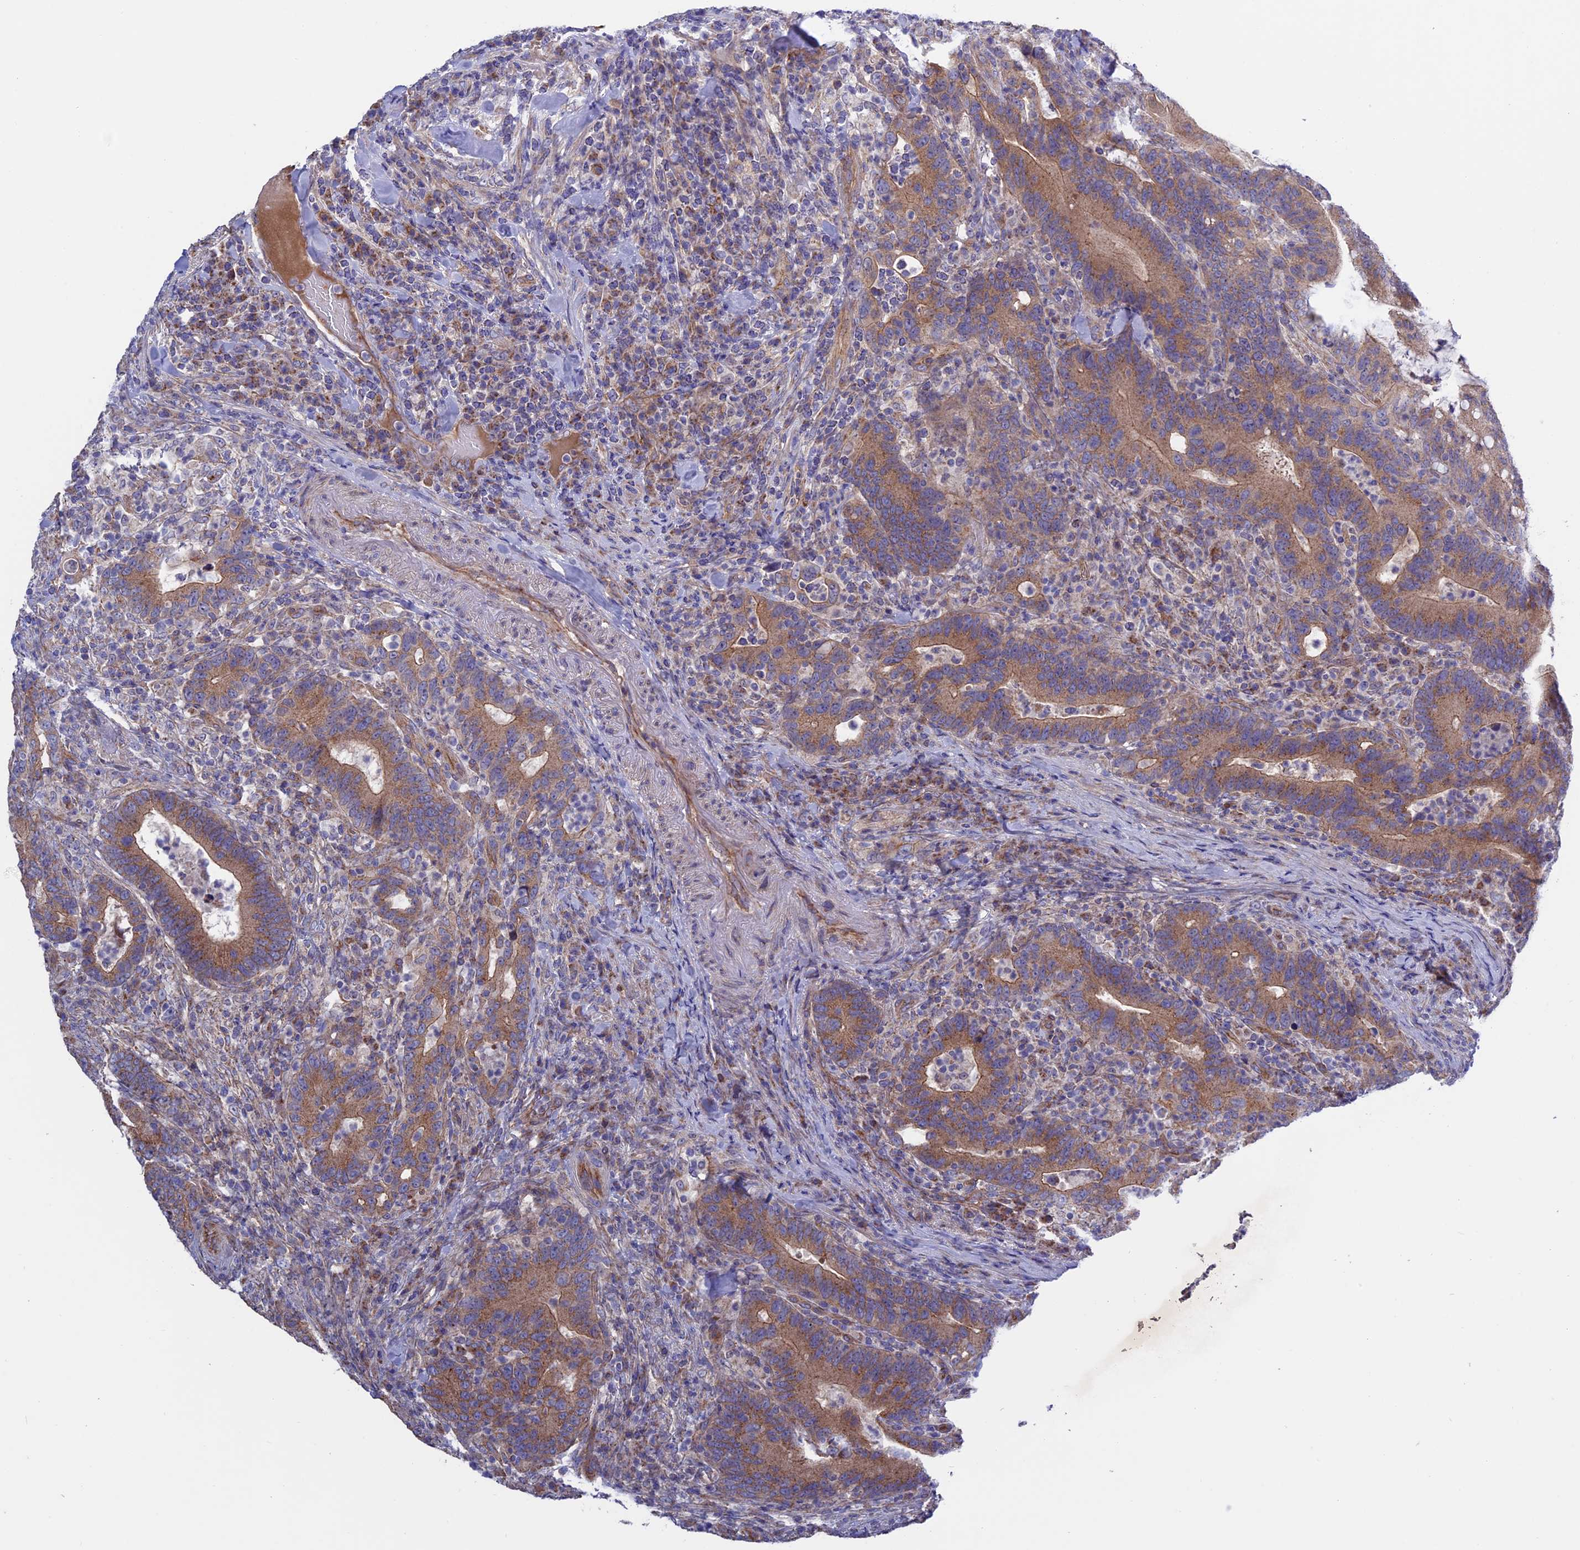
{"staining": {"intensity": "moderate", "quantity": ">75%", "location": "cytoplasmic/membranous"}, "tissue": "colorectal cancer", "cell_type": "Tumor cells", "image_type": "cancer", "snomed": [{"axis": "morphology", "description": "Adenocarcinoma, NOS"}, {"axis": "topography", "description": "Colon"}], "caption": "Immunohistochemistry (IHC) micrograph of neoplastic tissue: colorectal cancer (adenocarcinoma) stained using immunohistochemistry (IHC) reveals medium levels of moderate protein expression localized specifically in the cytoplasmic/membranous of tumor cells, appearing as a cytoplasmic/membranous brown color.", "gene": "ETFDH", "patient": {"sex": "female", "age": 66}}